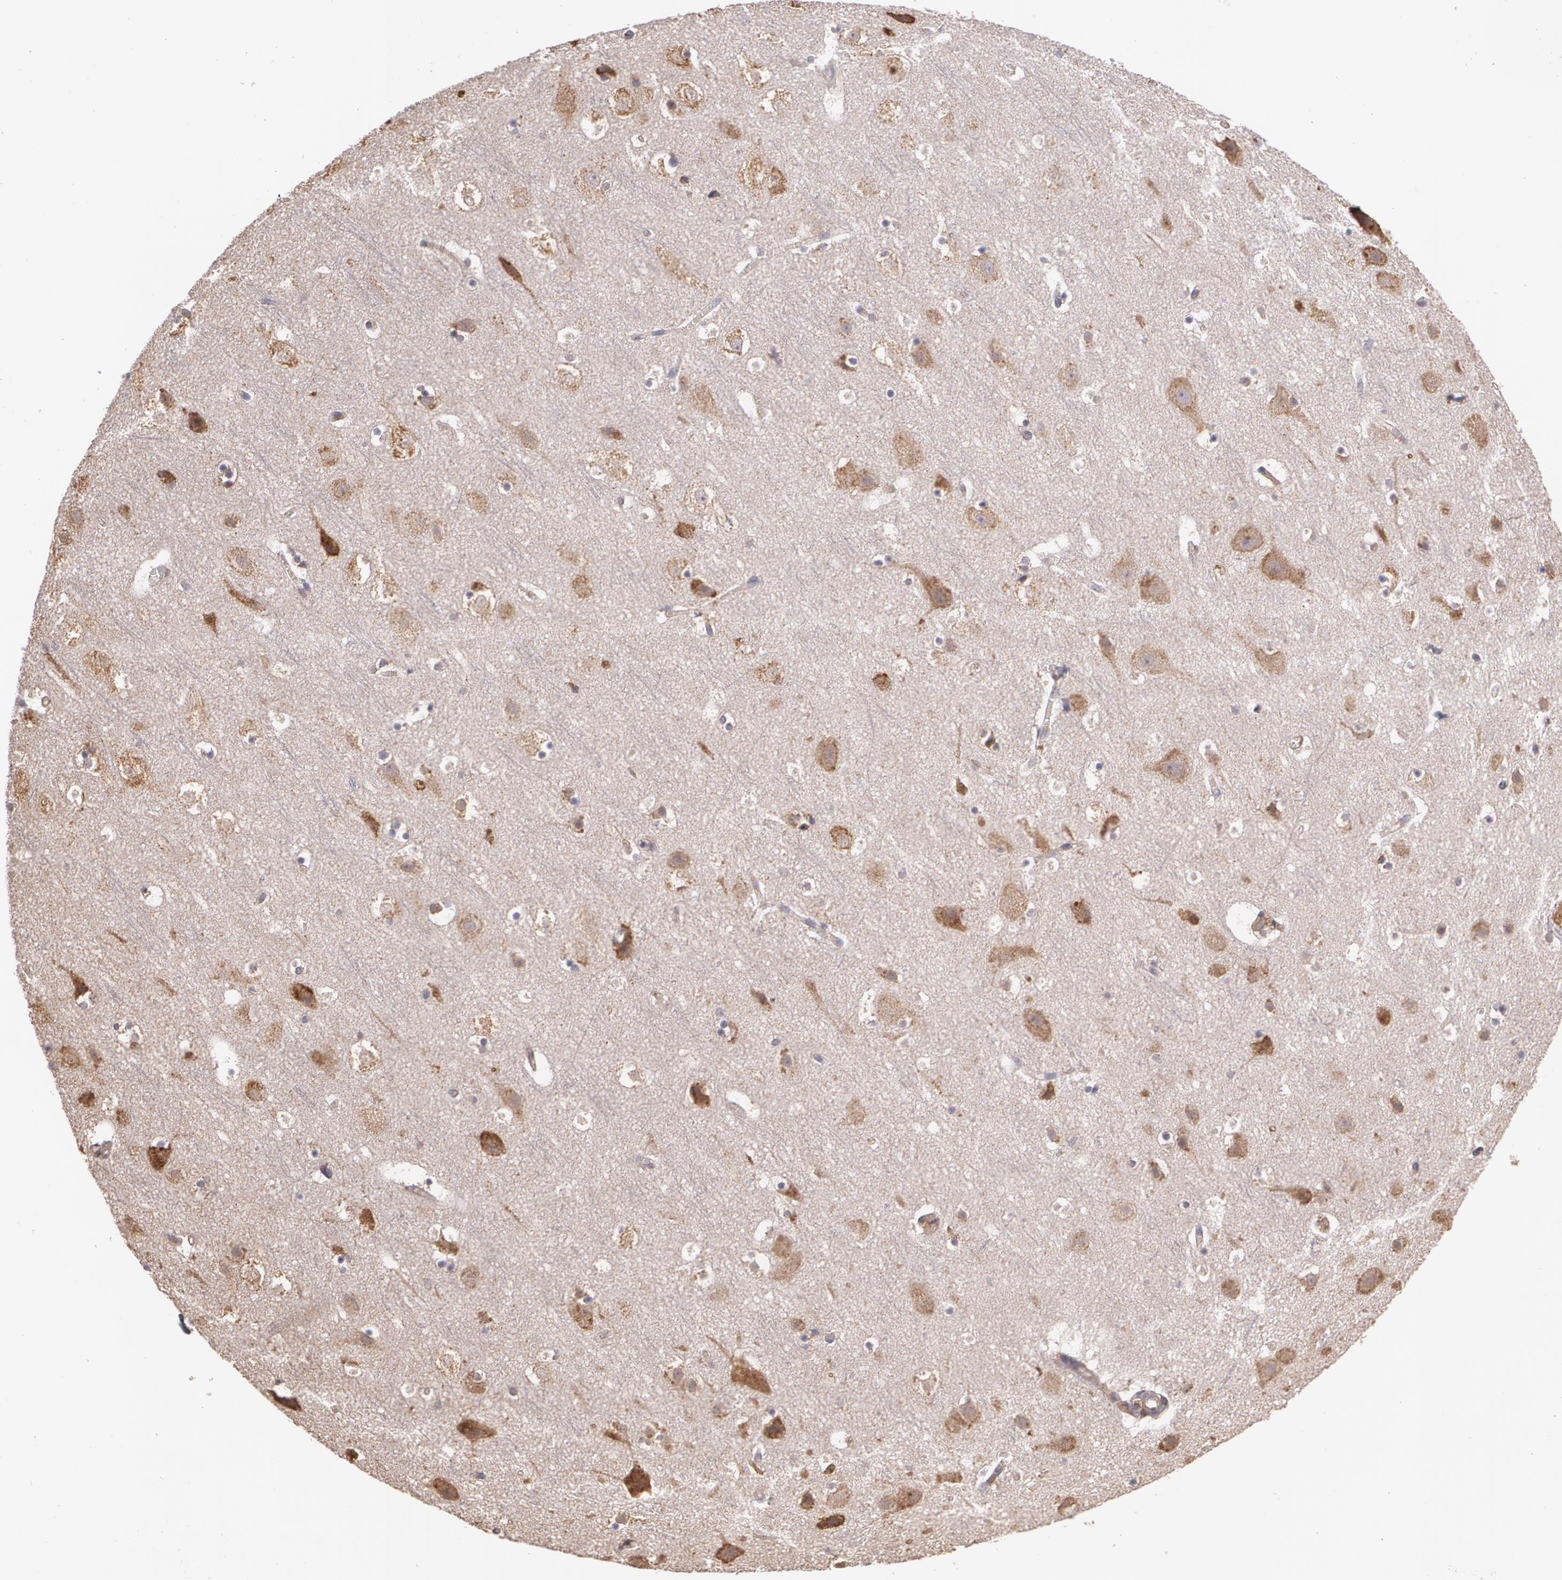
{"staining": {"intensity": "moderate", "quantity": ">75%", "location": "cytoplasmic/membranous"}, "tissue": "cerebral cortex", "cell_type": "Endothelial cells", "image_type": "normal", "snomed": [{"axis": "morphology", "description": "Normal tissue, NOS"}, {"axis": "topography", "description": "Cerebral cortex"}], "caption": "An image of cerebral cortex stained for a protein exhibits moderate cytoplasmic/membranous brown staining in endothelial cells.", "gene": "ECE1", "patient": {"sex": "male", "age": 45}}